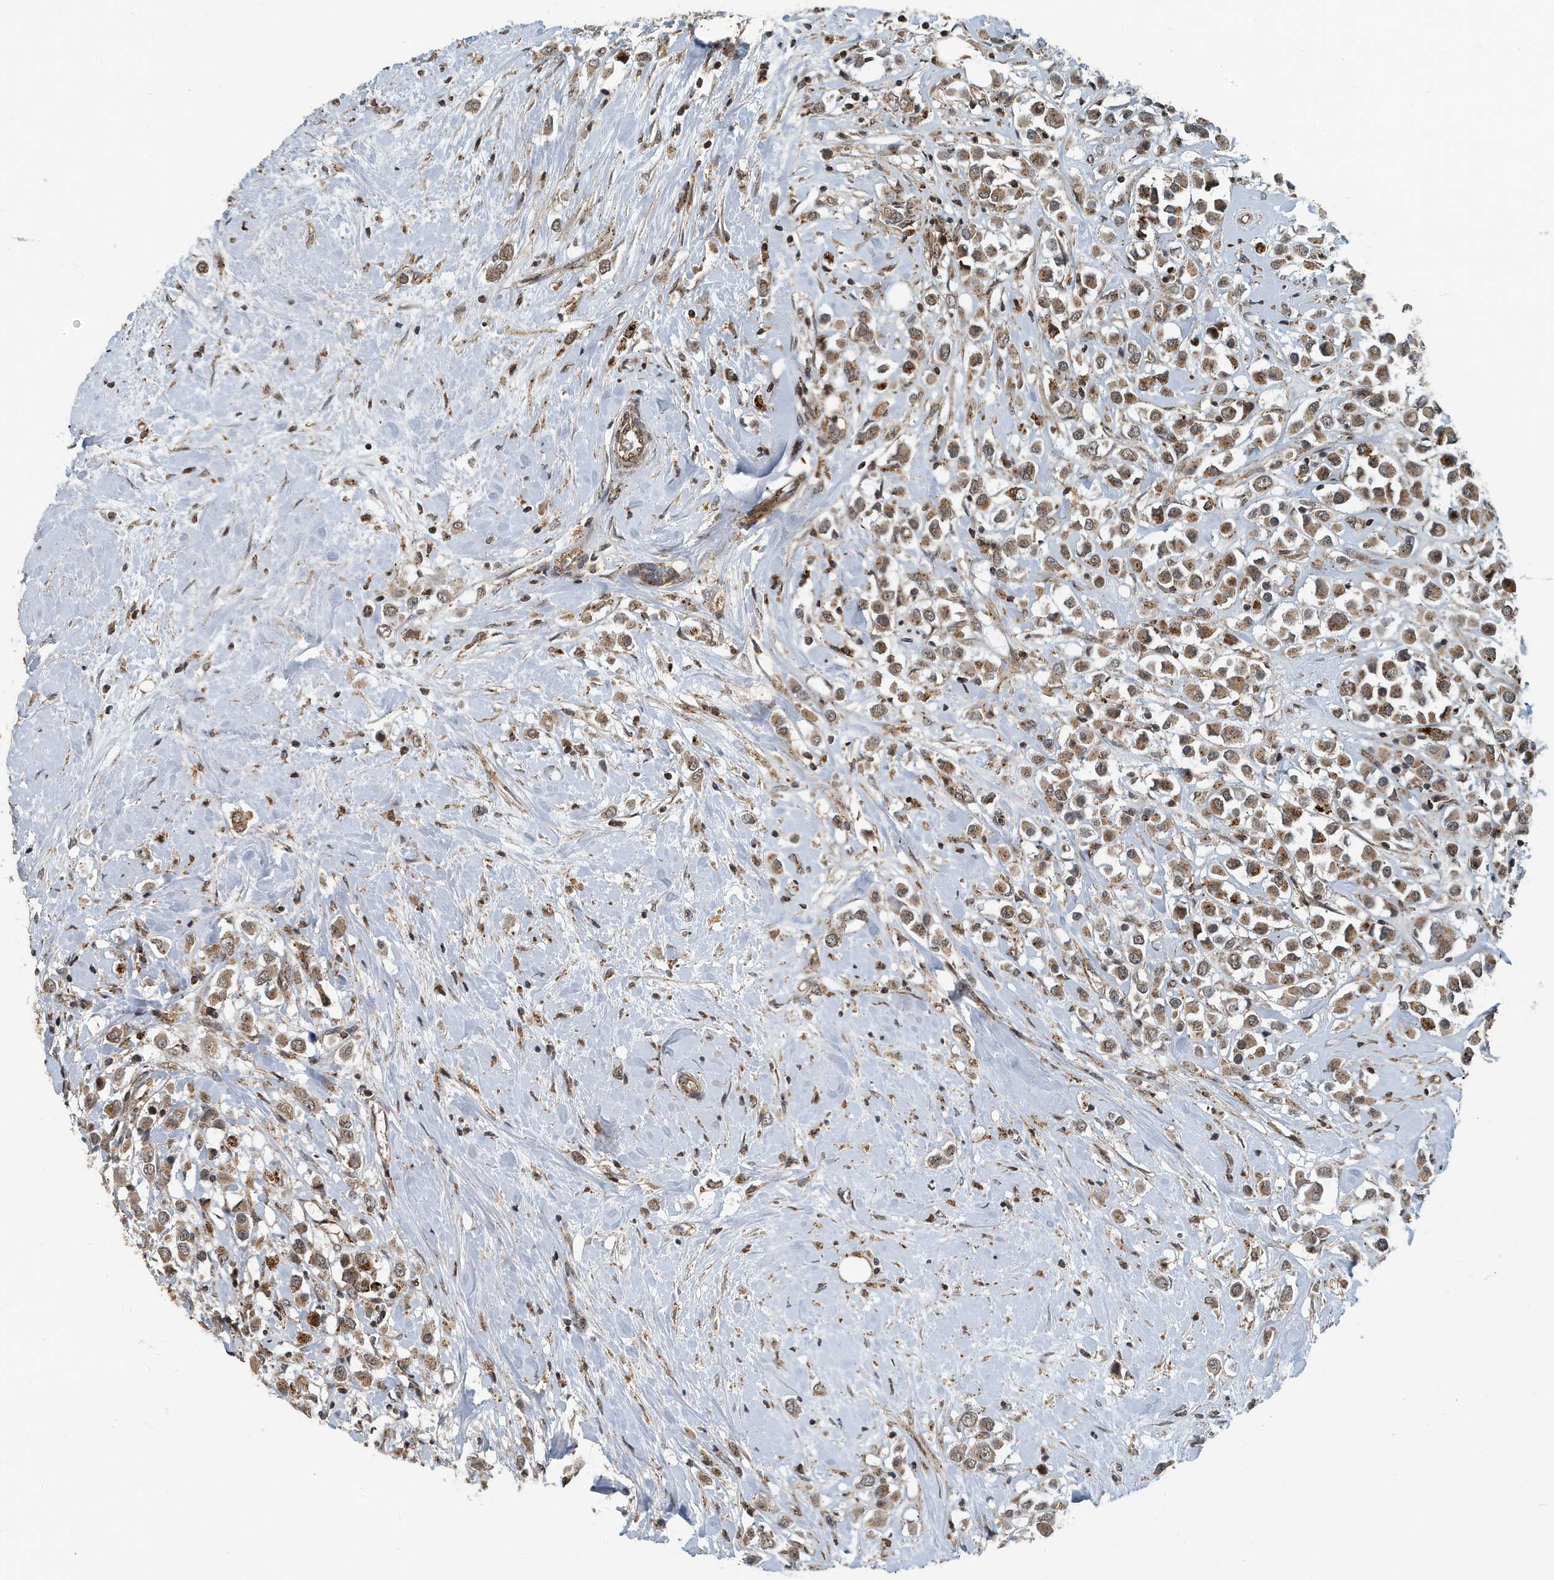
{"staining": {"intensity": "strong", "quantity": ">75%", "location": "cytoplasmic/membranous"}, "tissue": "breast cancer", "cell_type": "Tumor cells", "image_type": "cancer", "snomed": [{"axis": "morphology", "description": "Duct carcinoma"}, {"axis": "topography", "description": "Breast"}], "caption": "Human breast cancer stained for a protein (brown) demonstrates strong cytoplasmic/membranous positive positivity in about >75% of tumor cells.", "gene": "KIF15", "patient": {"sex": "female", "age": 61}}